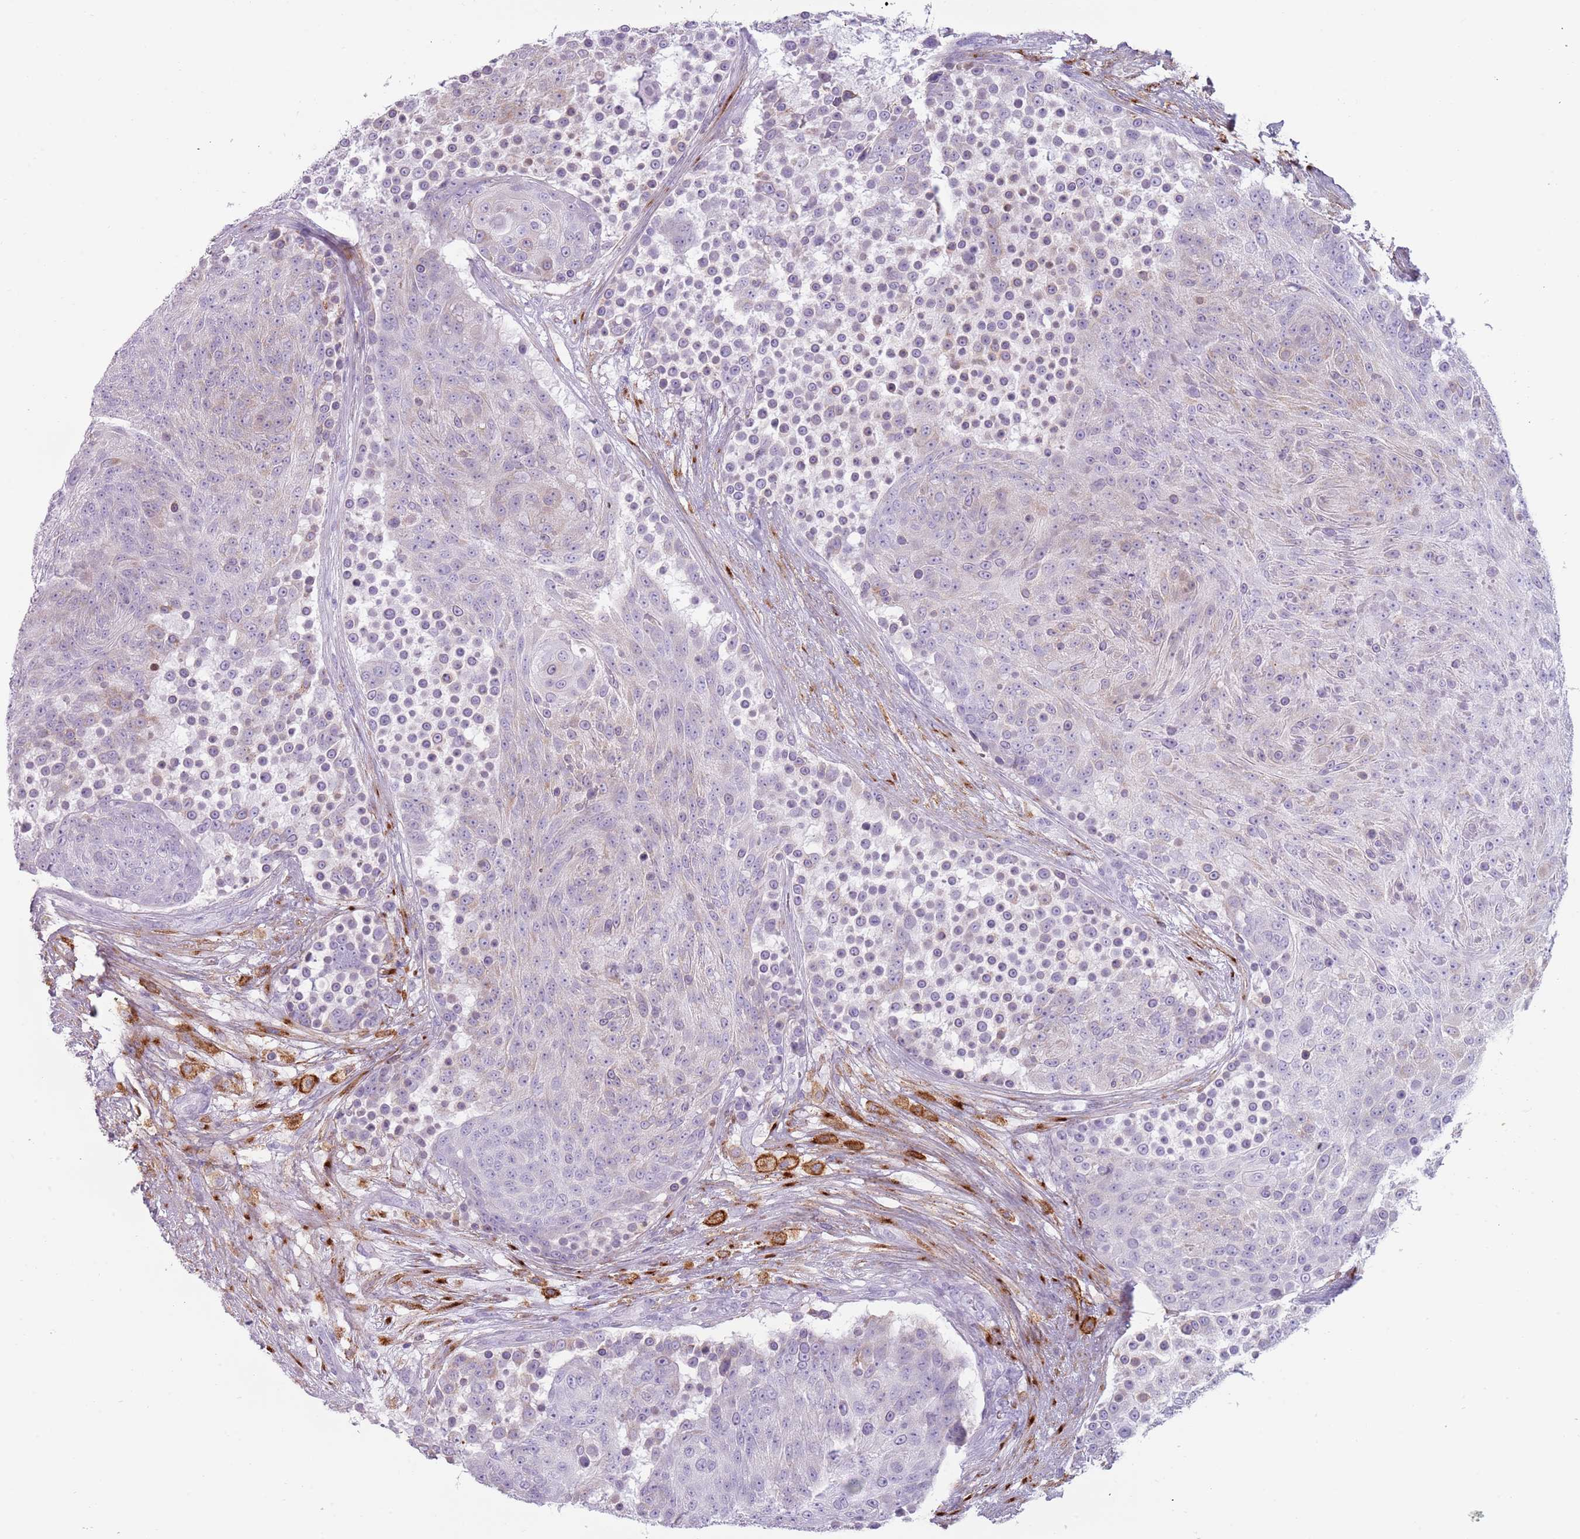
{"staining": {"intensity": "negative", "quantity": "none", "location": "none"}, "tissue": "urothelial cancer", "cell_type": "Tumor cells", "image_type": "cancer", "snomed": [{"axis": "morphology", "description": "Urothelial carcinoma, High grade"}, {"axis": "topography", "description": "Urinary bladder"}], "caption": "Protein analysis of urothelial carcinoma (high-grade) demonstrates no significant expression in tumor cells.", "gene": "COLEC12", "patient": {"sex": "female", "age": 63}}